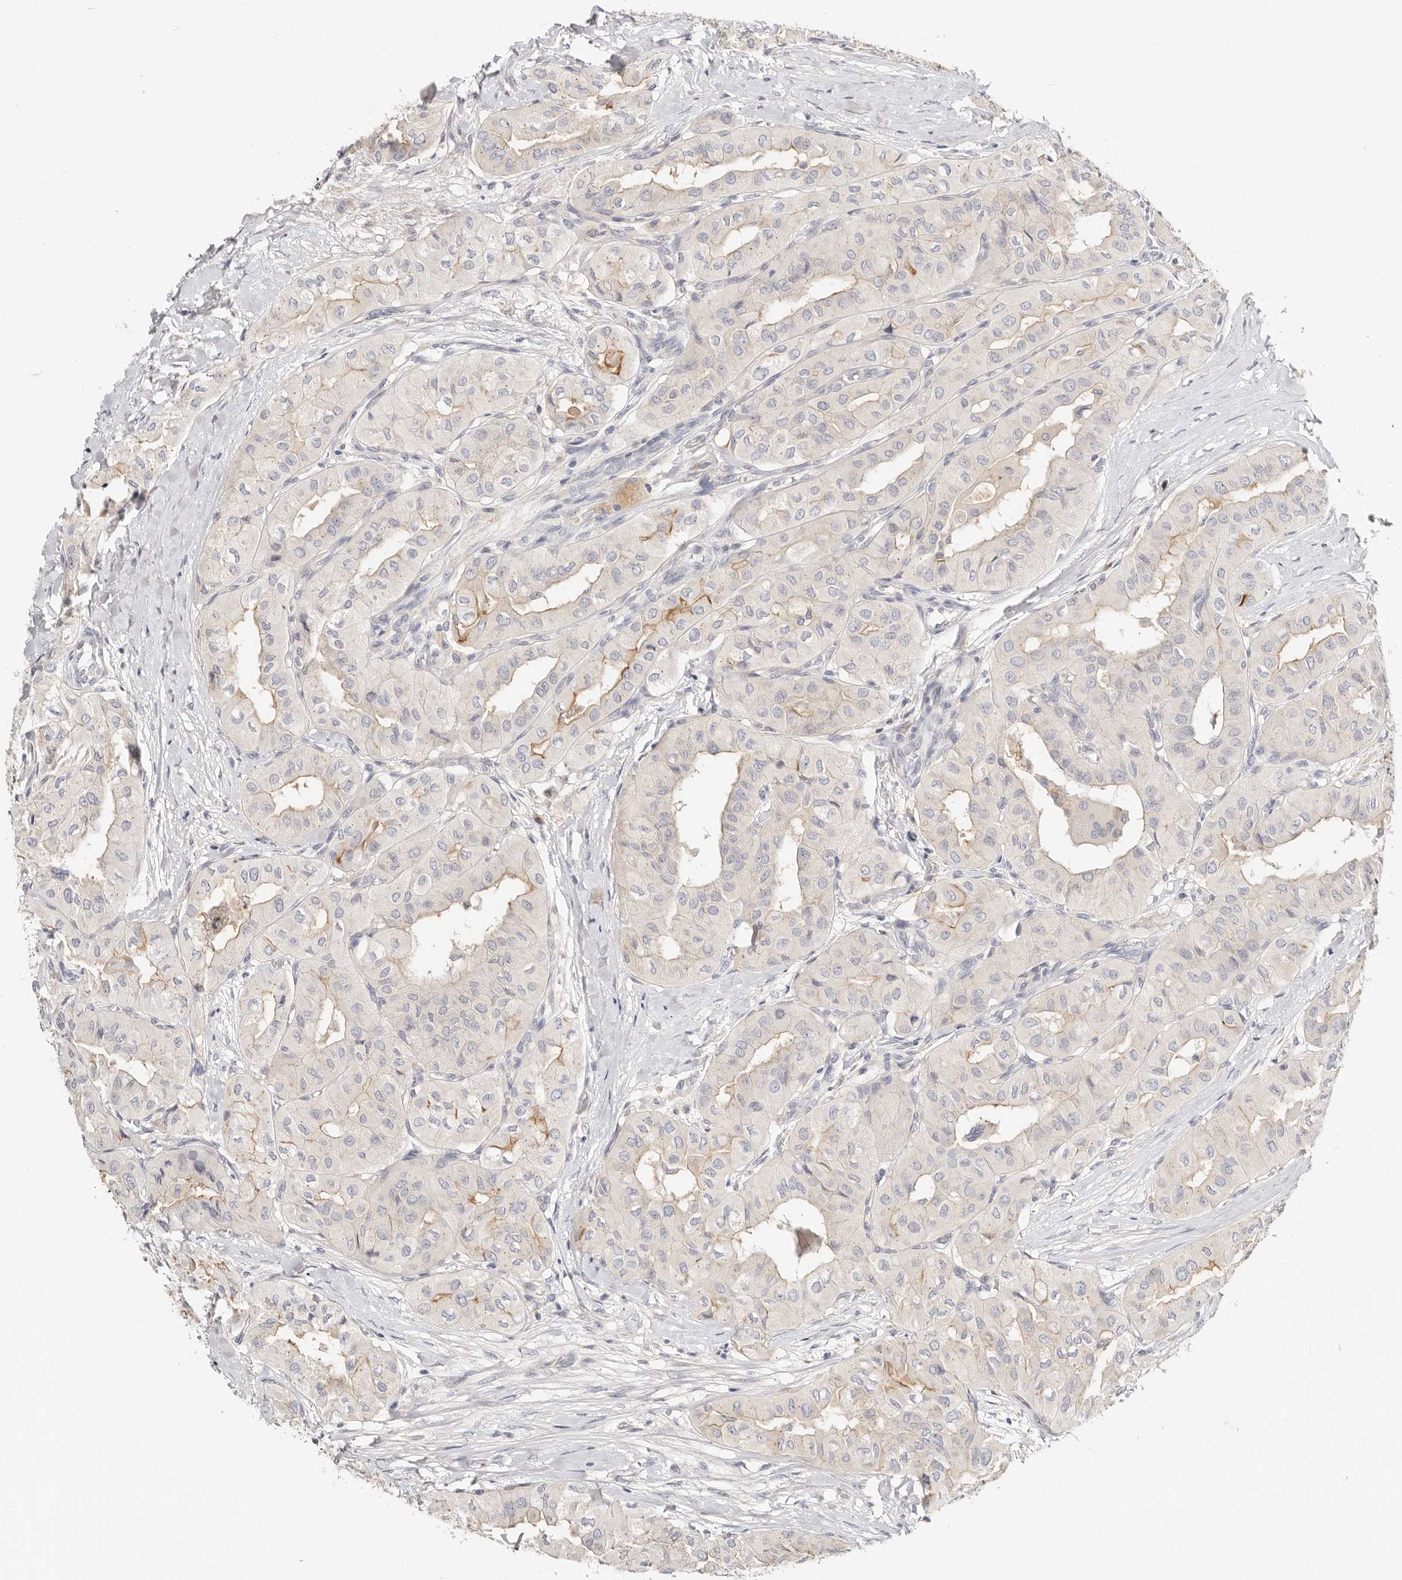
{"staining": {"intensity": "weak", "quantity": "<25%", "location": "cytoplasmic/membranous"}, "tissue": "thyroid cancer", "cell_type": "Tumor cells", "image_type": "cancer", "snomed": [{"axis": "morphology", "description": "Papillary adenocarcinoma, NOS"}, {"axis": "topography", "description": "Thyroid gland"}], "caption": "Immunohistochemistry (IHC) histopathology image of thyroid papillary adenocarcinoma stained for a protein (brown), which demonstrates no staining in tumor cells.", "gene": "DNASE1", "patient": {"sex": "female", "age": 59}}